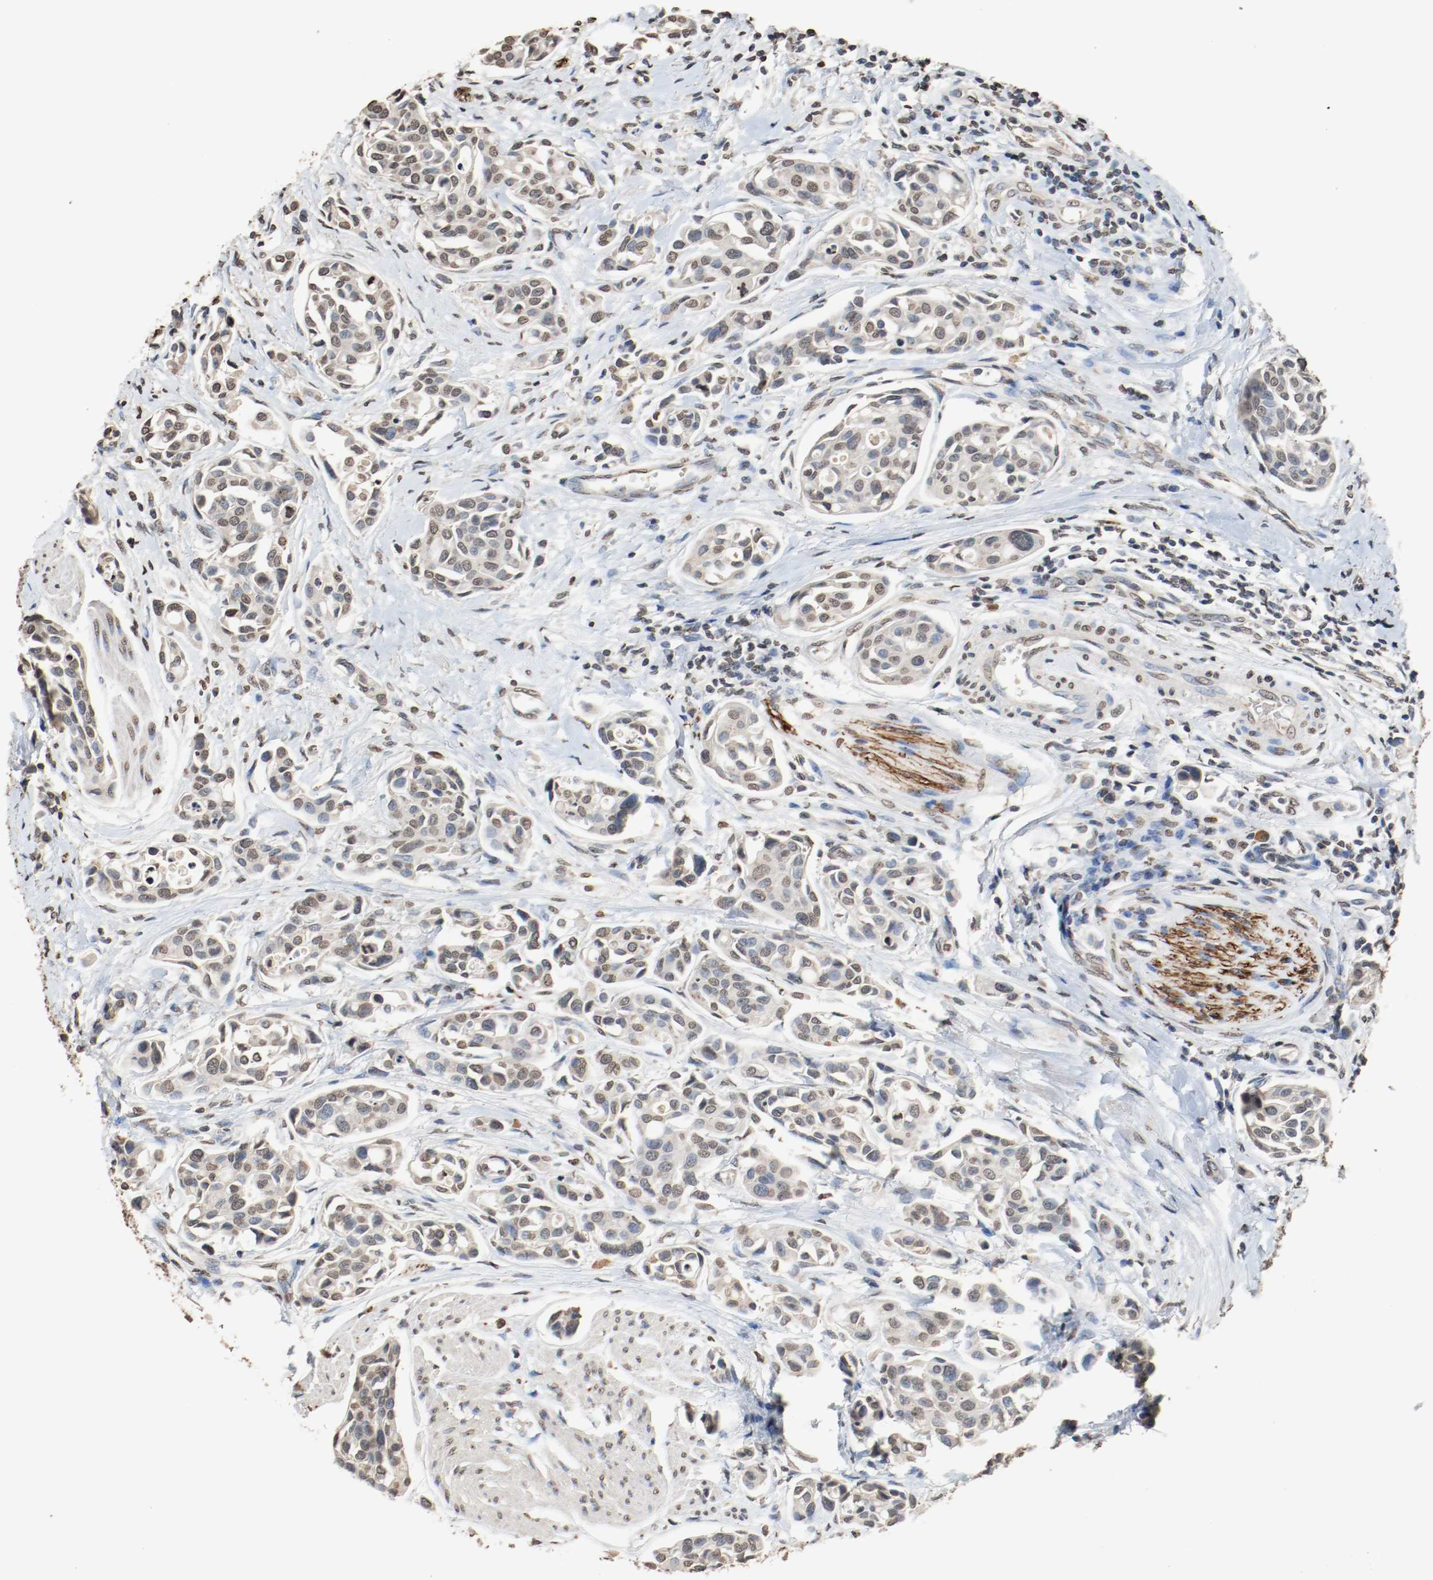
{"staining": {"intensity": "weak", "quantity": "25%-75%", "location": "cytoplasmic/membranous"}, "tissue": "urothelial cancer", "cell_type": "Tumor cells", "image_type": "cancer", "snomed": [{"axis": "morphology", "description": "Urothelial carcinoma, High grade"}, {"axis": "topography", "description": "Urinary bladder"}], "caption": "The immunohistochemical stain highlights weak cytoplasmic/membranous positivity in tumor cells of urothelial cancer tissue. Using DAB (3,3'-diaminobenzidine) (brown) and hematoxylin (blue) stains, captured at high magnification using brightfield microscopy.", "gene": "RTN4", "patient": {"sex": "male", "age": 78}}